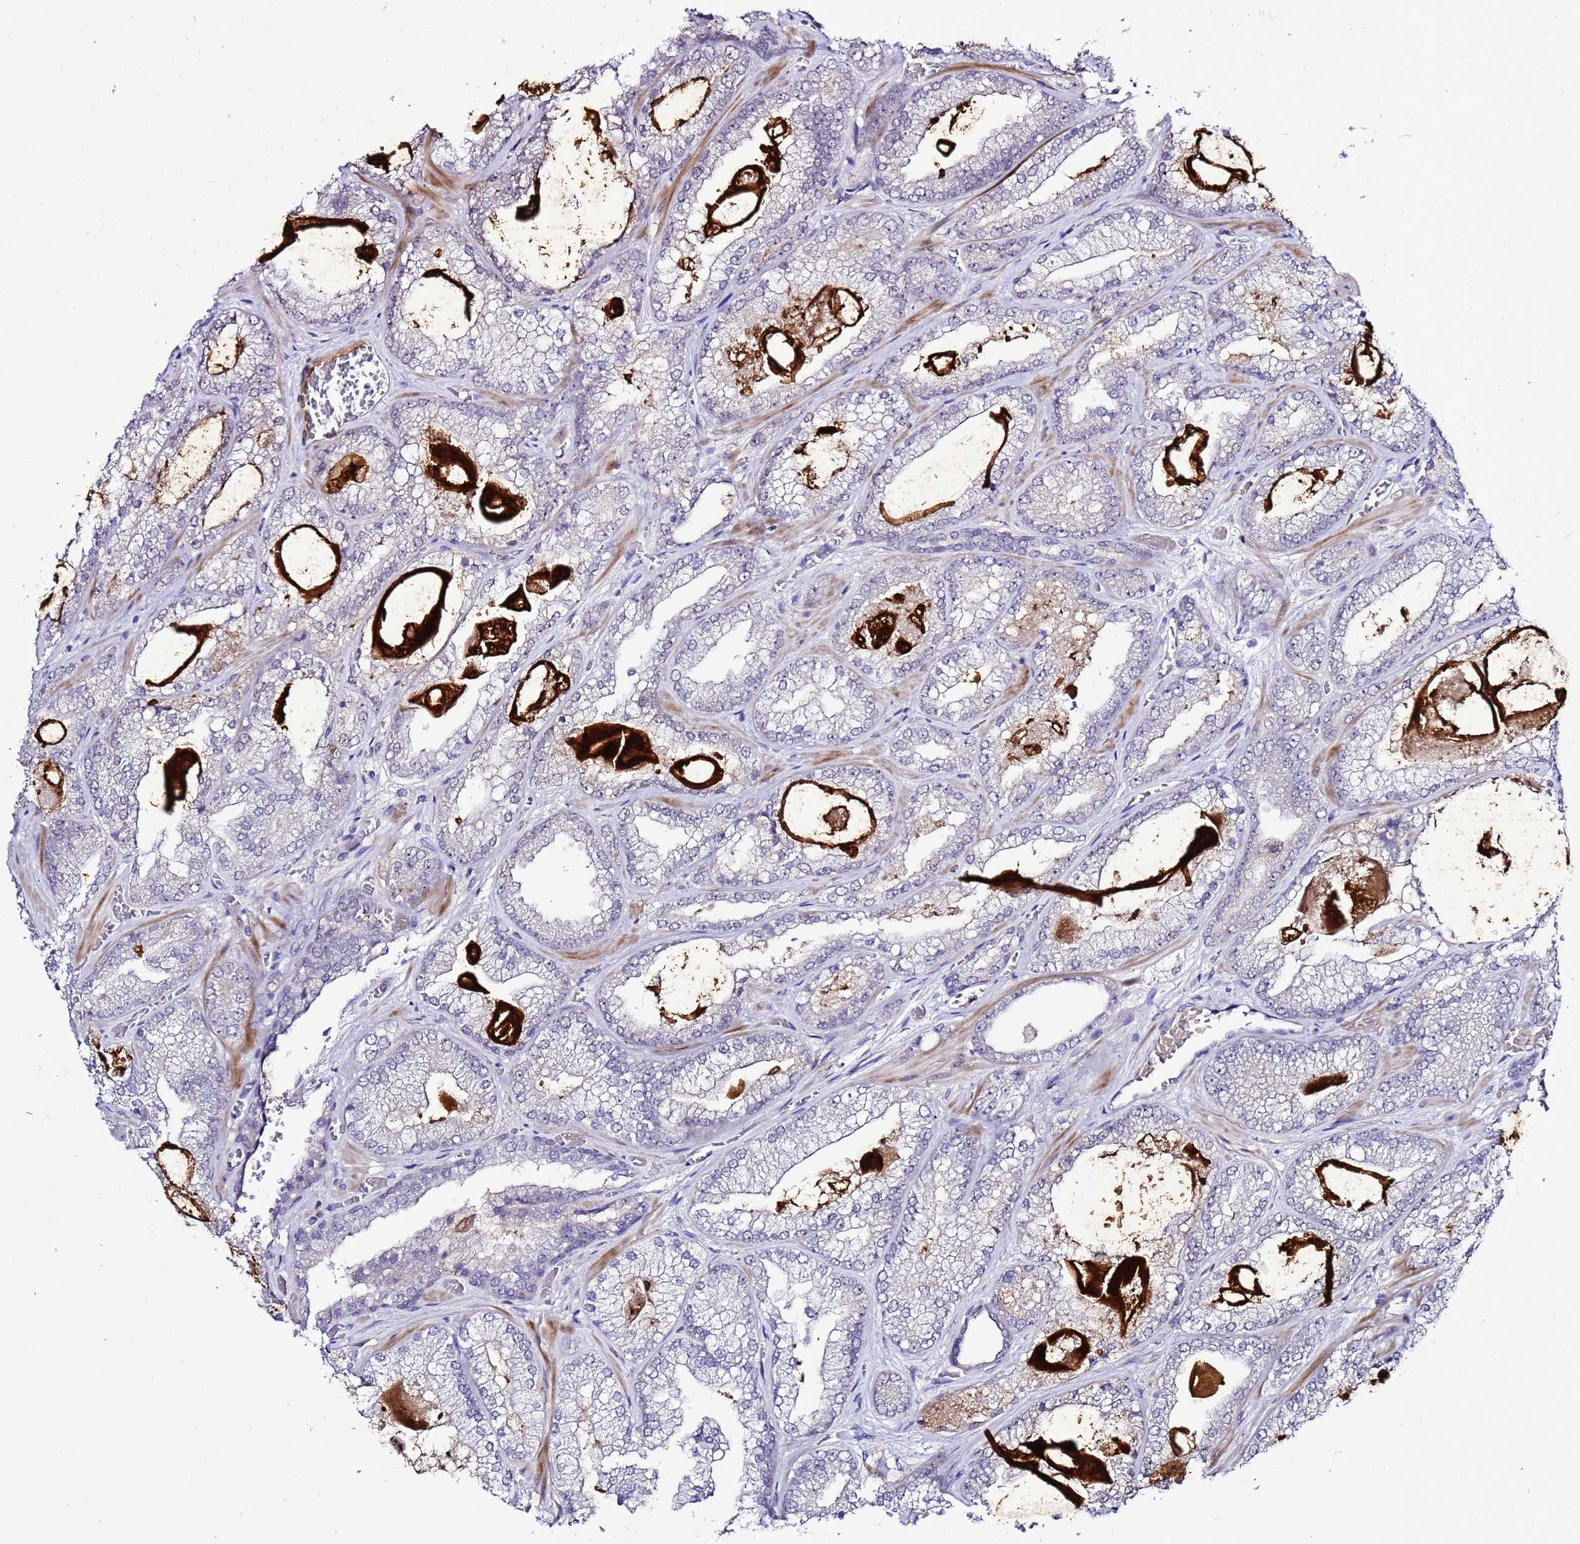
{"staining": {"intensity": "negative", "quantity": "none", "location": "none"}, "tissue": "prostate cancer", "cell_type": "Tumor cells", "image_type": "cancer", "snomed": [{"axis": "morphology", "description": "Adenocarcinoma, Low grade"}, {"axis": "topography", "description": "Prostate"}], "caption": "A micrograph of prostate cancer (low-grade adenocarcinoma) stained for a protein reveals no brown staining in tumor cells.", "gene": "C19orf47", "patient": {"sex": "male", "age": 57}}